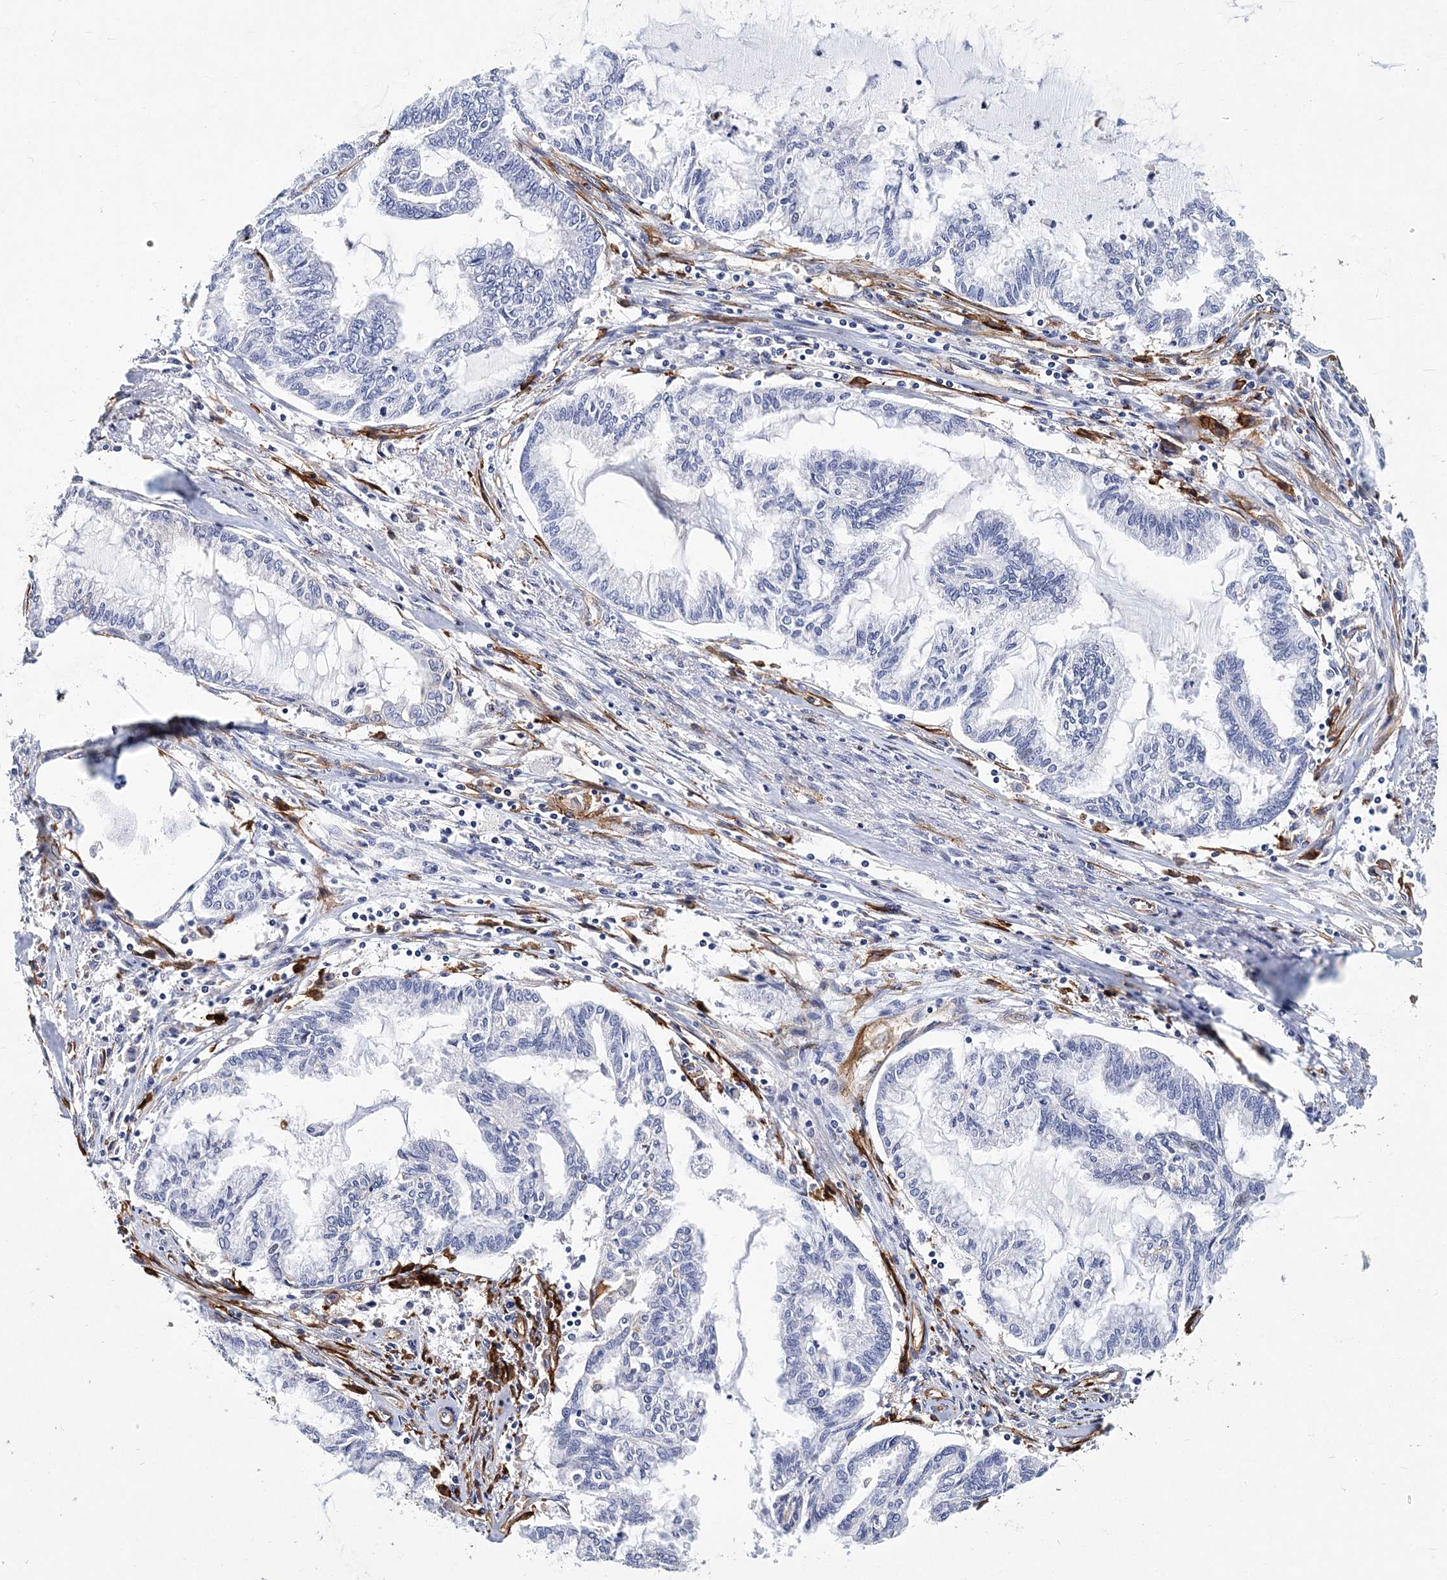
{"staining": {"intensity": "negative", "quantity": "none", "location": "none"}, "tissue": "endometrial cancer", "cell_type": "Tumor cells", "image_type": "cancer", "snomed": [{"axis": "morphology", "description": "Adenocarcinoma, NOS"}, {"axis": "topography", "description": "Endometrium"}], "caption": "Histopathology image shows no significant protein expression in tumor cells of endometrial adenocarcinoma. (Stains: DAB immunohistochemistry with hematoxylin counter stain, Microscopy: brightfield microscopy at high magnification).", "gene": "ITGA2B", "patient": {"sex": "female", "age": 86}}